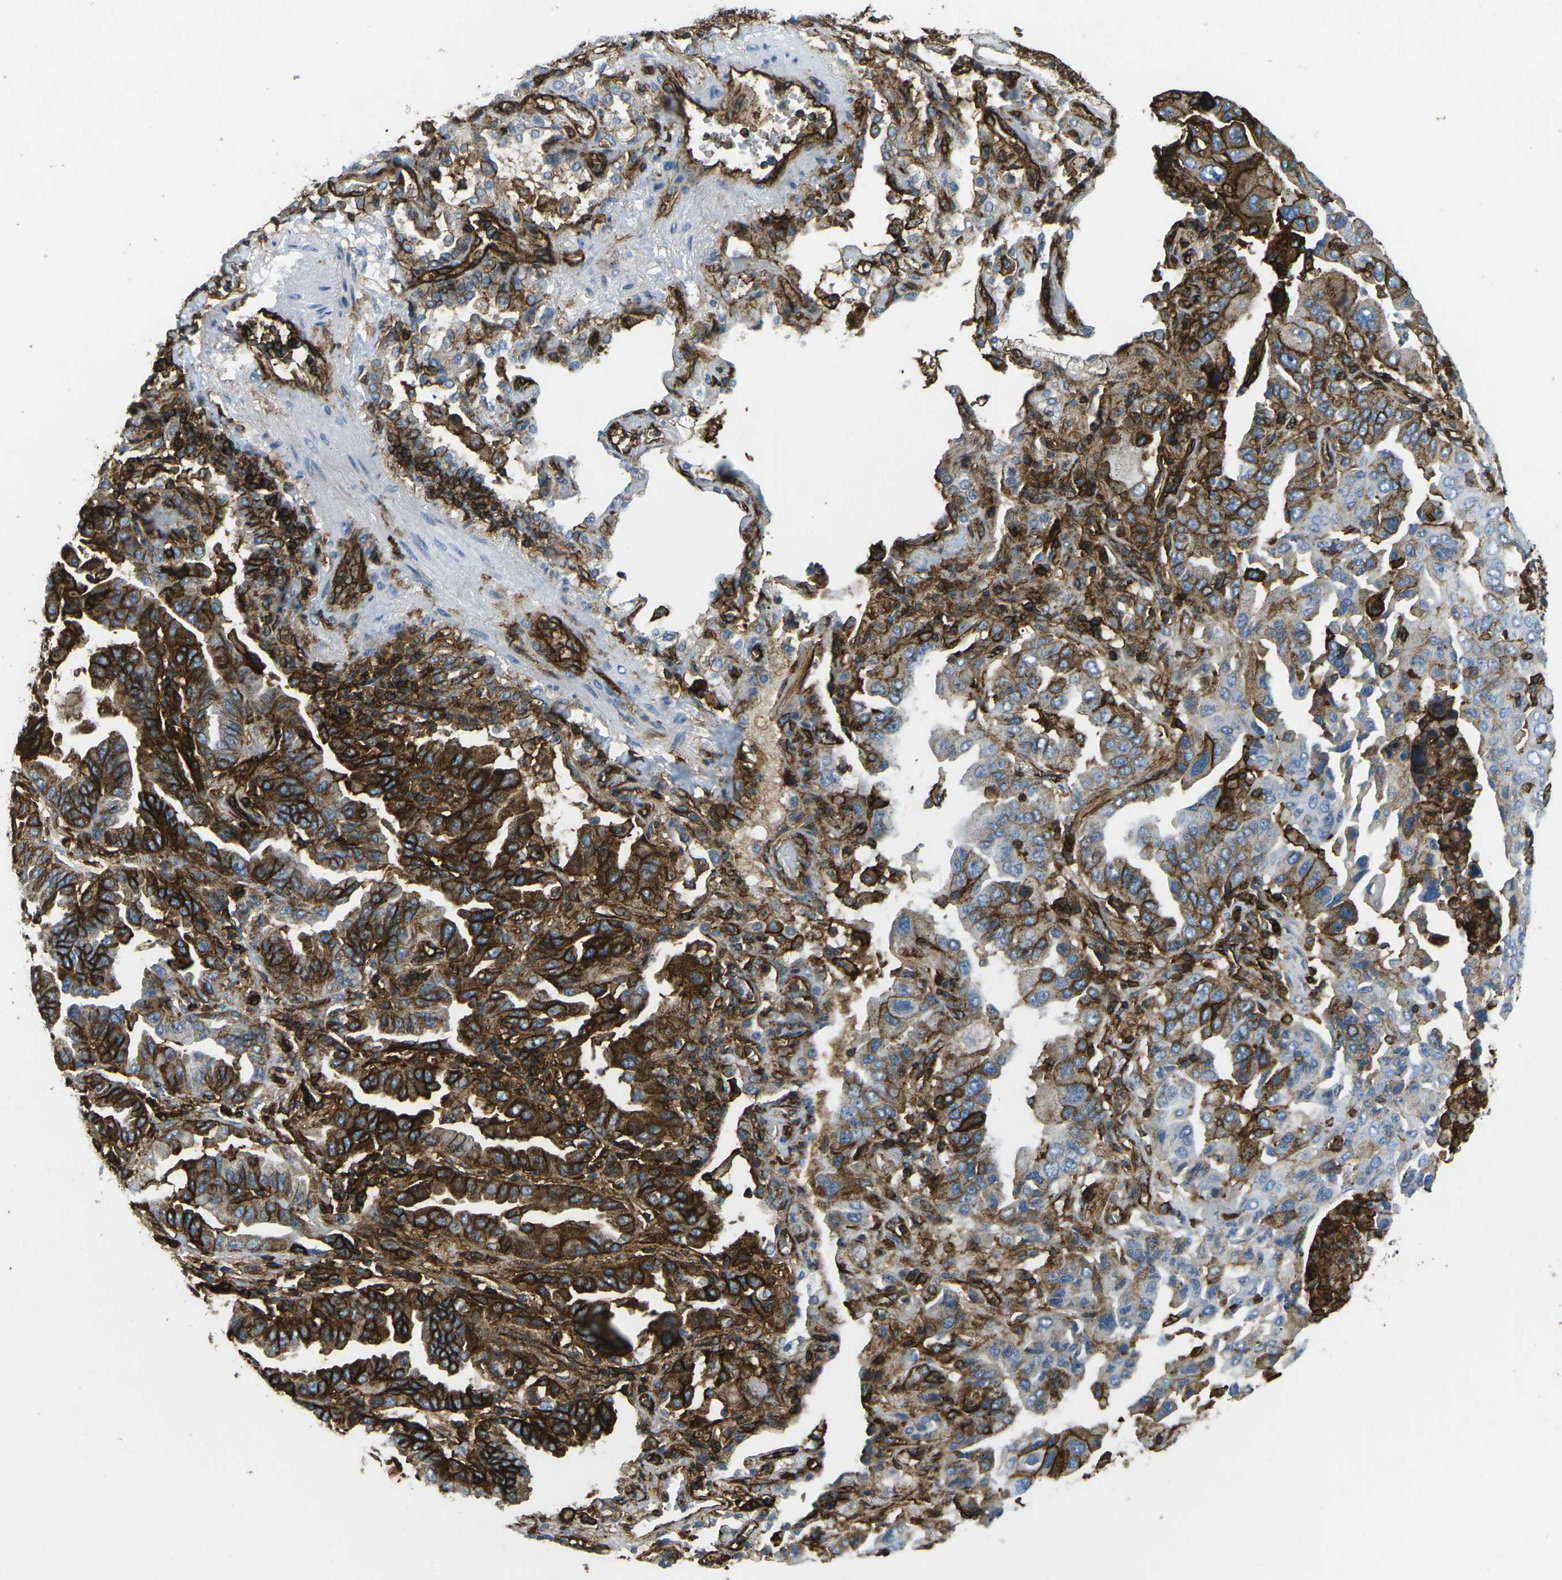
{"staining": {"intensity": "strong", "quantity": ">75%", "location": "cytoplasmic/membranous"}, "tissue": "lung cancer", "cell_type": "Tumor cells", "image_type": "cancer", "snomed": [{"axis": "morphology", "description": "Adenocarcinoma, NOS"}, {"axis": "topography", "description": "Lung"}], "caption": "The micrograph reveals staining of lung cancer (adenocarcinoma), revealing strong cytoplasmic/membranous protein positivity (brown color) within tumor cells. The staining was performed using DAB (3,3'-diaminobenzidine) to visualize the protein expression in brown, while the nuclei were stained in blue with hematoxylin (Magnification: 20x).", "gene": "HLA-B", "patient": {"sex": "female", "age": 65}}